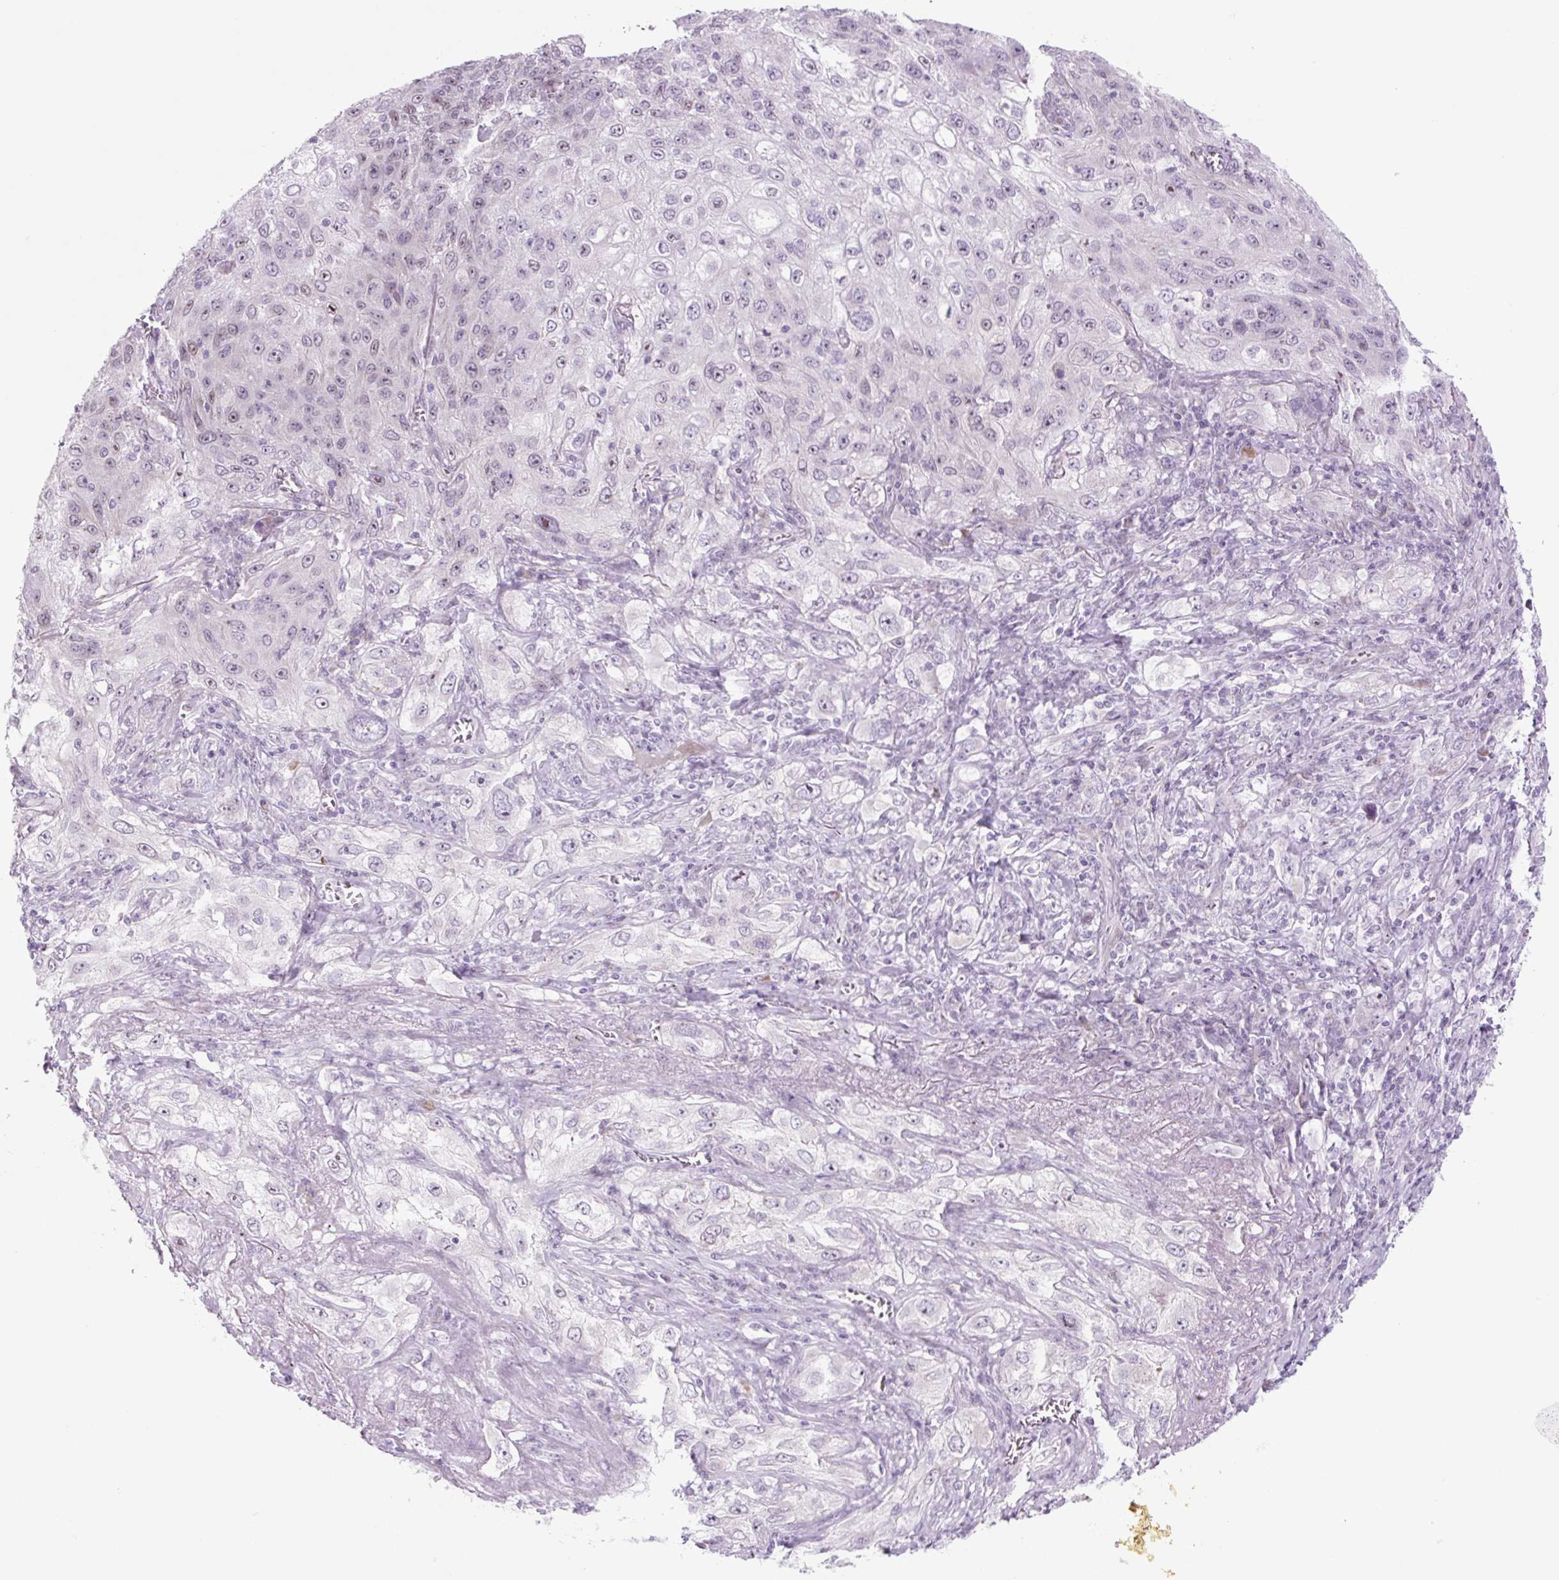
{"staining": {"intensity": "moderate", "quantity": "<25%", "location": "nuclear"}, "tissue": "lung cancer", "cell_type": "Tumor cells", "image_type": "cancer", "snomed": [{"axis": "morphology", "description": "Squamous cell carcinoma, NOS"}, {"axis": "topography", "description": "Lung"}], "caption": "Squamous cell carcinoma (lung) stained with a protein marker reveals moderate staining in tumor cells.", "gene": "RRS1", "patient": {"sex": "female", "age": 69}}